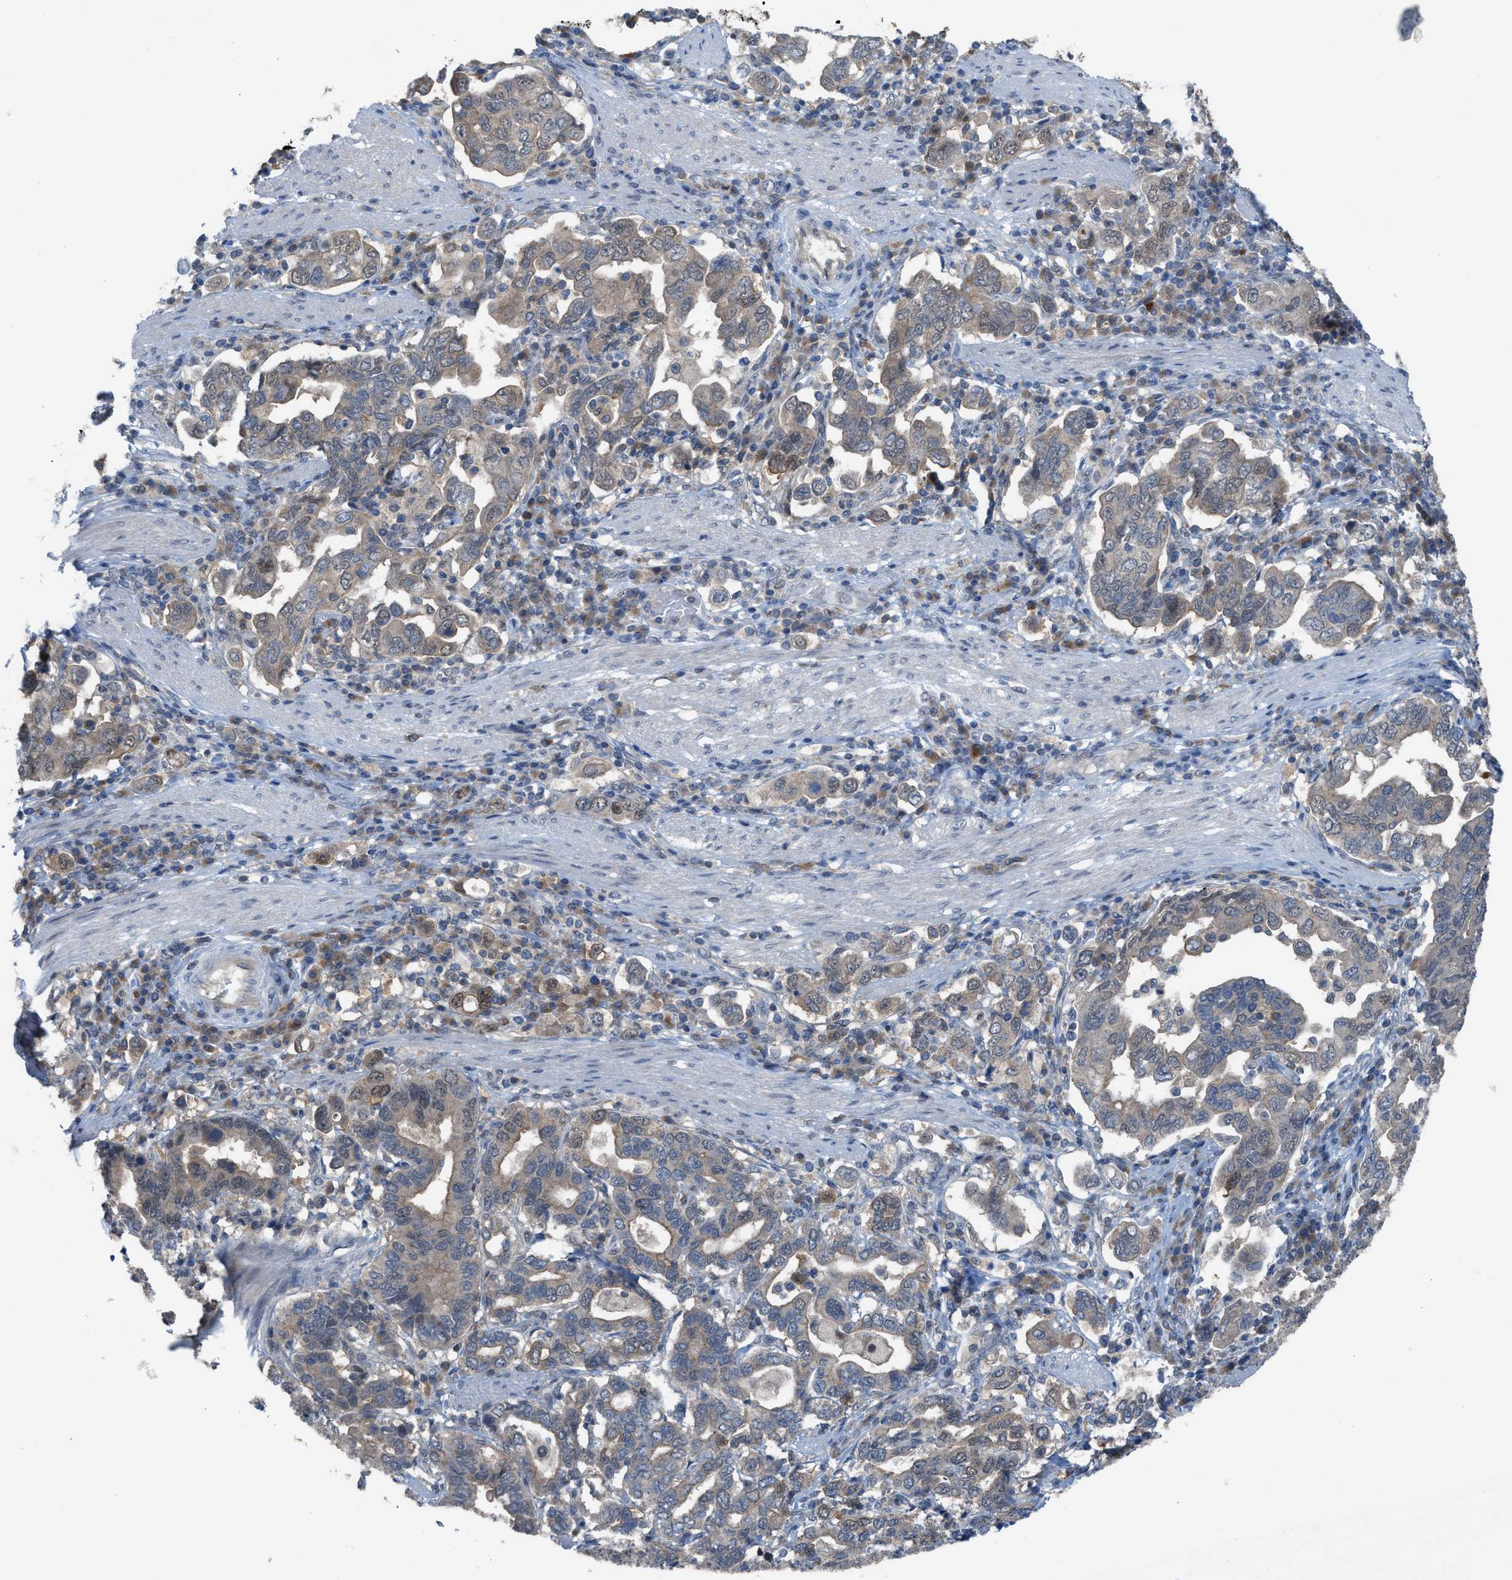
{"staining": {"intensity": "weak", "quantity": ">75%", "location": "cytoplasmic/membranous,nuclear"}, "tissue": "stomach cancer", "cell_type": "Tumor cells", "image_type": "cancer", "snomed": [{"axis": "morphology", "description": "Adenocarcinoma, NOS"}, {"axis": "topography", "description": "Stomach, upper"}], "caption": "Stomach adenocarcinoma tissue exhibits weak cytoplasmic/membranous and nuclear expression in about >75% of tumor cells, visualized by immunohistochemistry. The protein of interest is stained brown, and the nuclei are stained in blue (DAB (3,3'-diaminobenzidine) IHC with brightfield microscopy, high magnification).", "gene": "PLAA", "patient": {"sex": "male", "age": 62}}